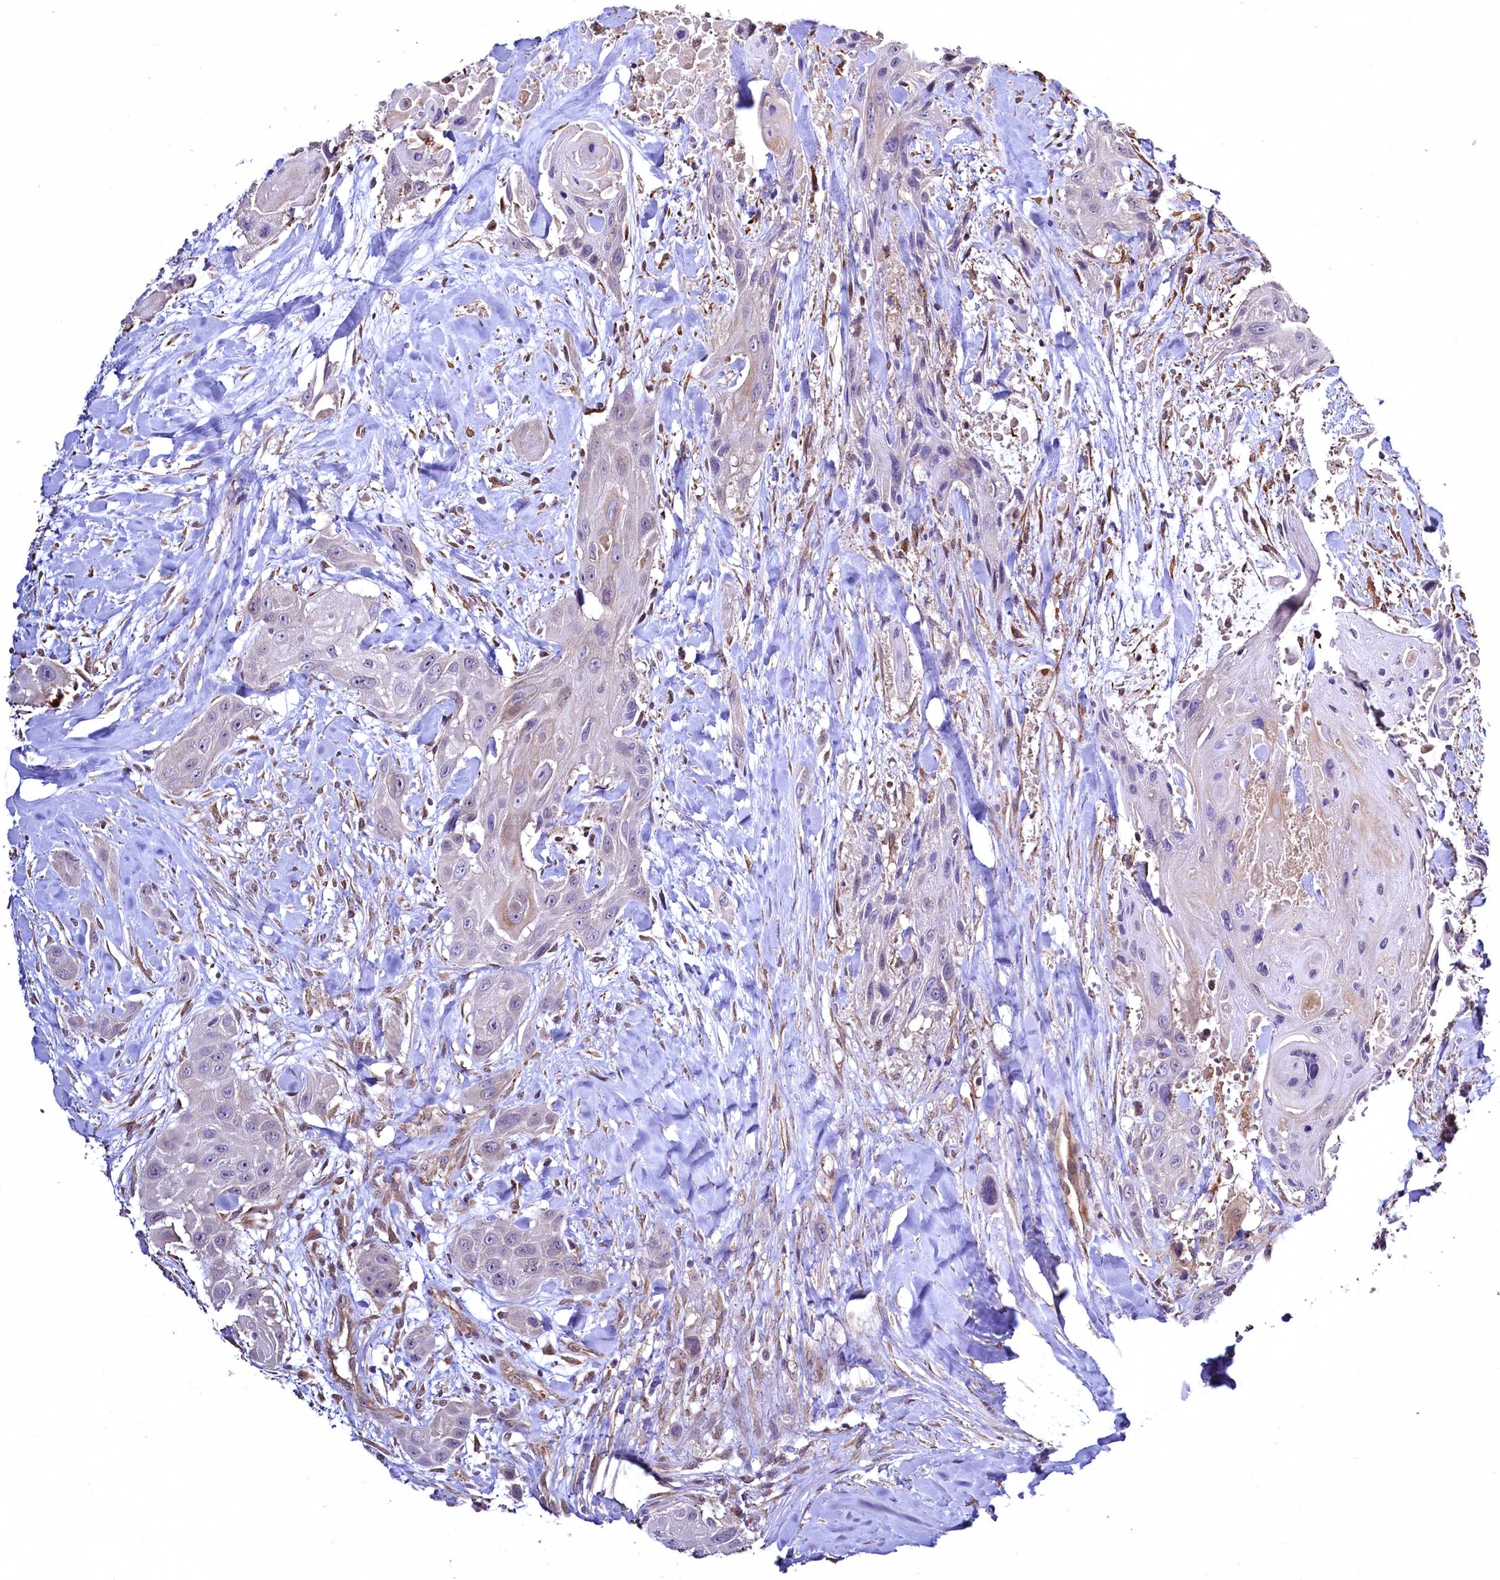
{"staining": {"intensity": "negative", "quantity": "none", "location": "none"}, "tissue": "head and neck cancer", "cell_type": "Tumor cells", "image_type": "cancer", "snomed": [{"axis": "morphology", "description": "Squamous cell carcinoma, NOS"}, {"axis": "topography", "description": "Head-Neck"}], "caption": "This is a image of IHC staining of head and neck cancer, which shows no staining in tumor cells.", "gene": "TBCEL", "patient": {"sex": "male", "age": 81}}